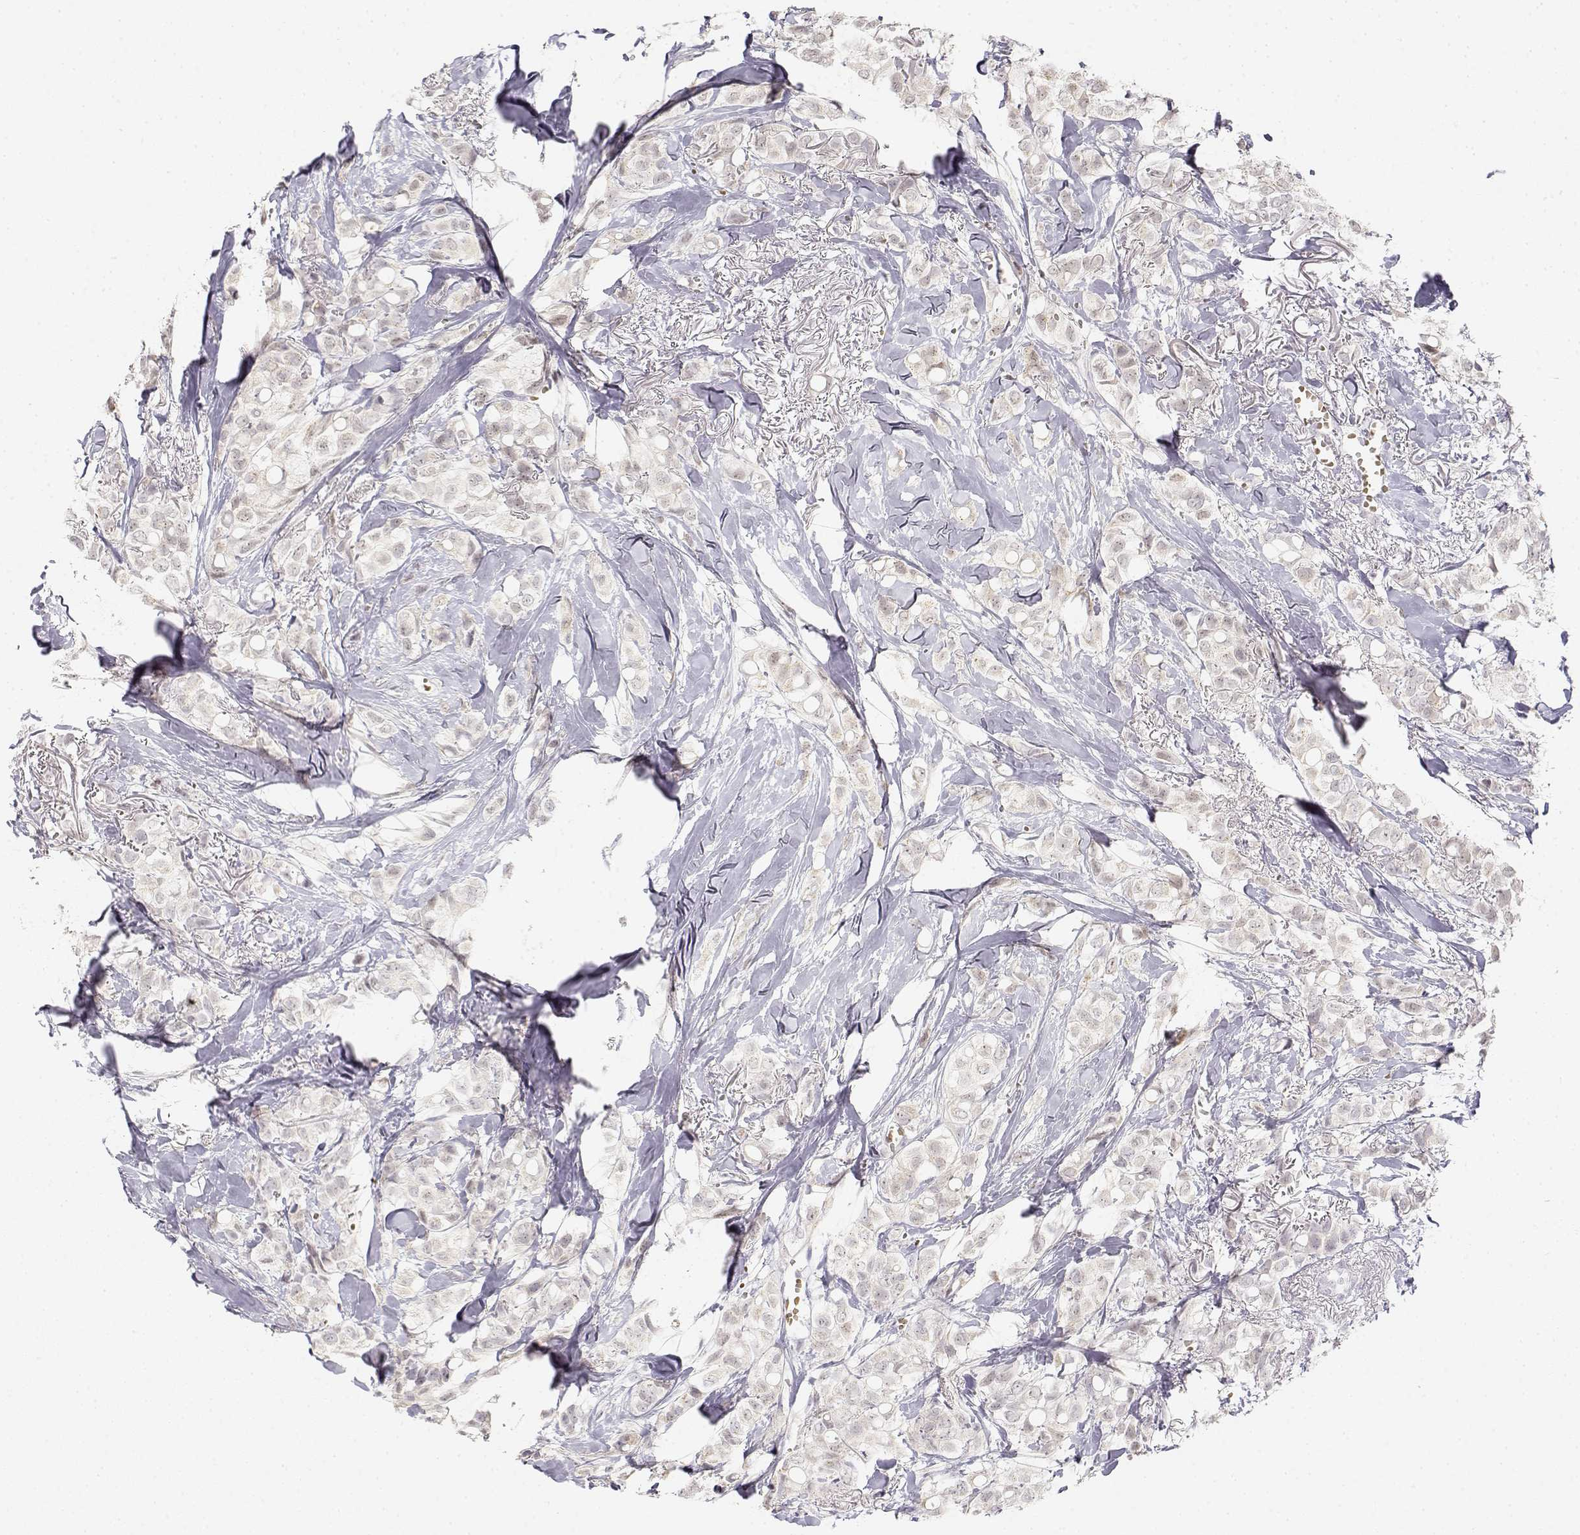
{"staining": {"intensity": "negative", "quantity": "none", "location": "none"}, "tissue": "breast cancer", "cell_type": "Tumor cells", "image_type": "cancer", "snomed": [{"axis": "morphology", "description": "Duct carcinoma"}, {"axis": "topography", "description": "Breast"}], "caption": "High power microscopy photomicrograph of an immunohistochemistry (IHC) photomicrograph of breast invasive ductal carcinoma, revealing no significant staining in tumor cells.", "gene": "GLIPR1L2", "patient": {"sex": "female", "age": 85}}